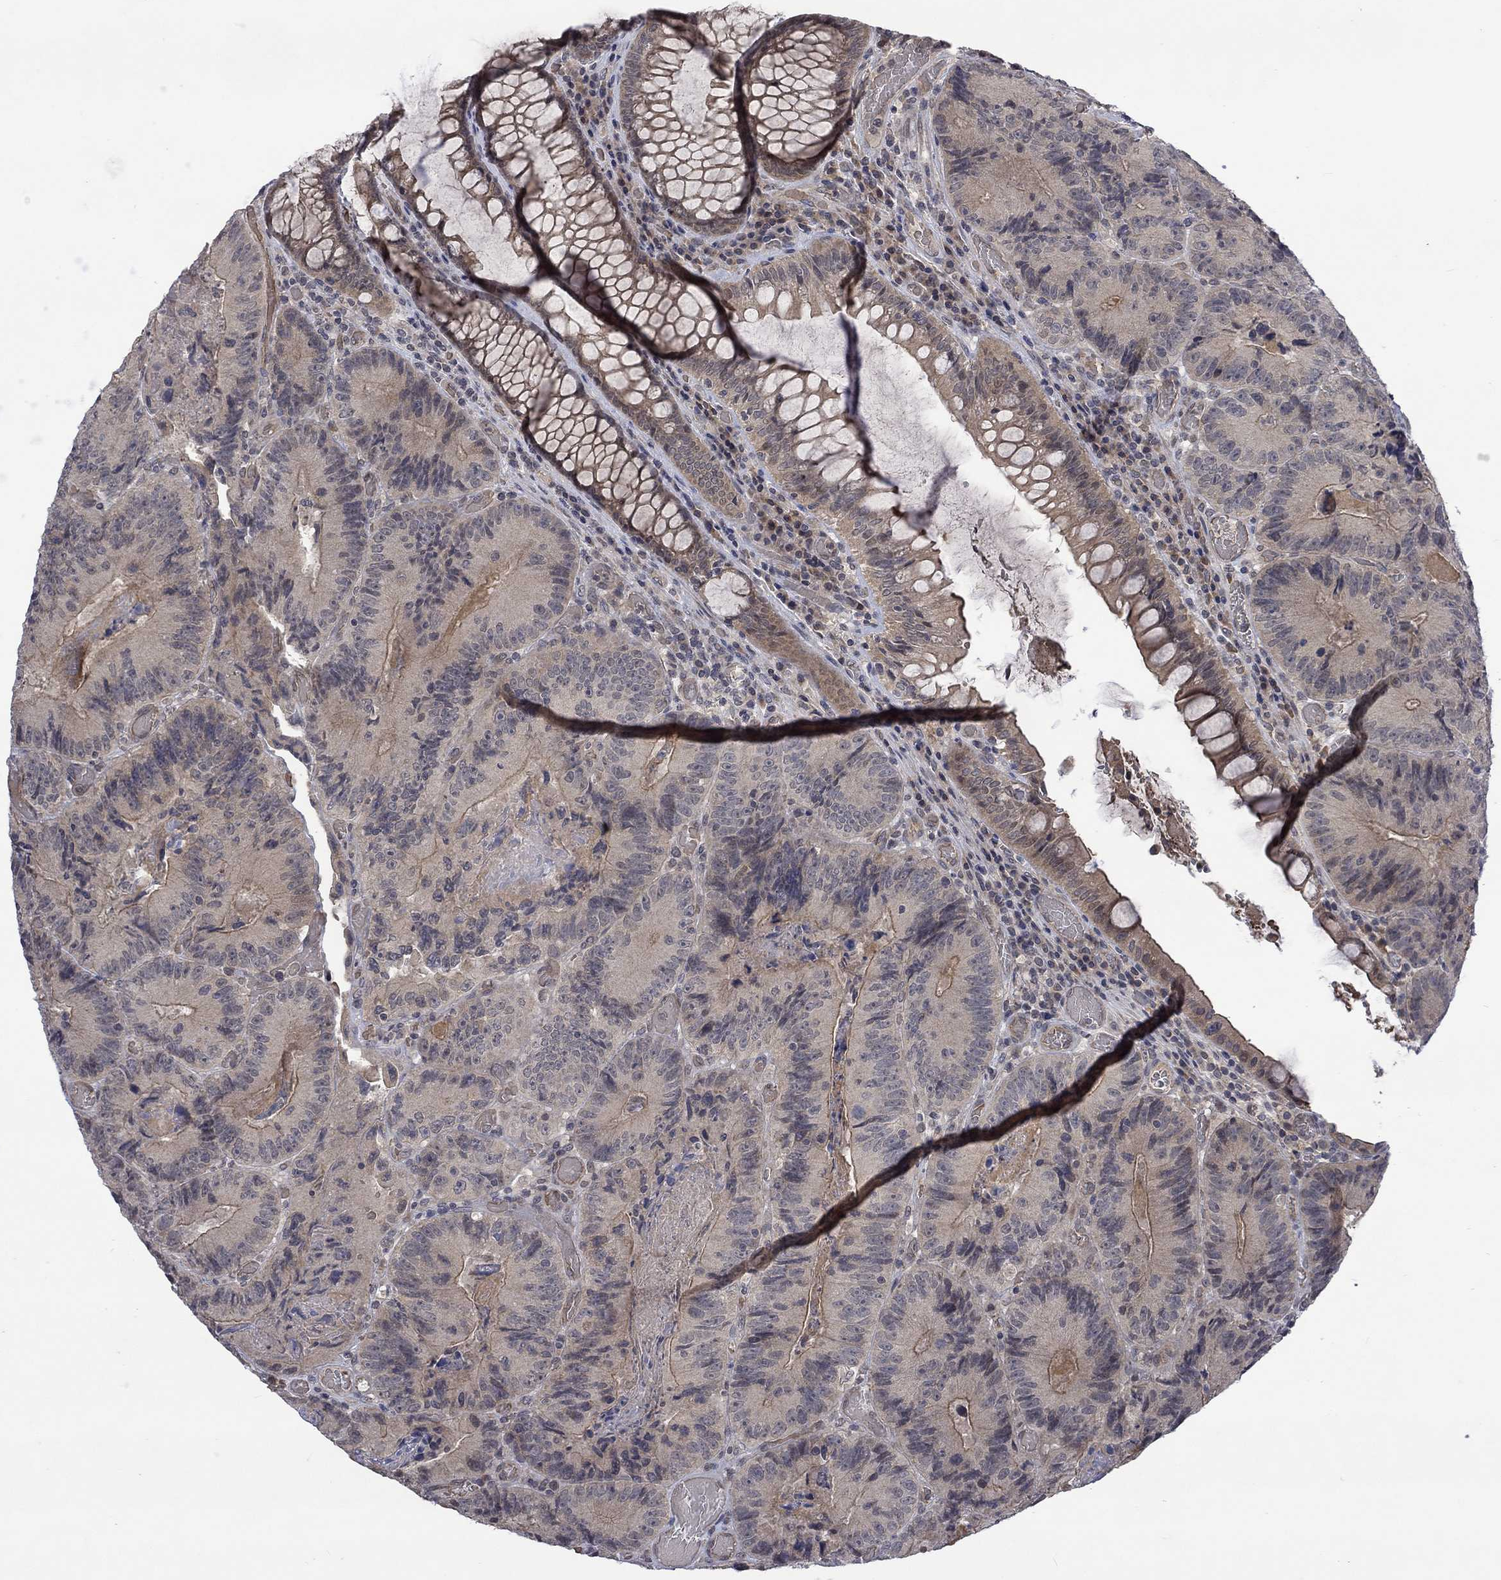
{"staining": {"intensity": "moderate", "quantity": "<25%", "location": "cytoplasmic/membranous"}, "tissue": "colorectal cancer", "cell_type": "Tumor cells", "image_type": "cancer", "snomed": [{"axis": "morphology", "description": "Adenocarcinoma, NOS"}, {"axis": "topography", "description": "Colon"}], "caption": "Immunohistochemistry (IHC) photomicrograph of neoplastic tissue: human colorectal cancer (adenocarcinoma) stained using immunohistochemistry (IHC) reveals low levels of moderate protein expression localized specifically in the cytoplasmic/membranous of tumor cells, appearing as a cytoplasmic/membranous brown color.", "gene": "GRIN2D", "patient": {"sex": "female", "age": 86}}